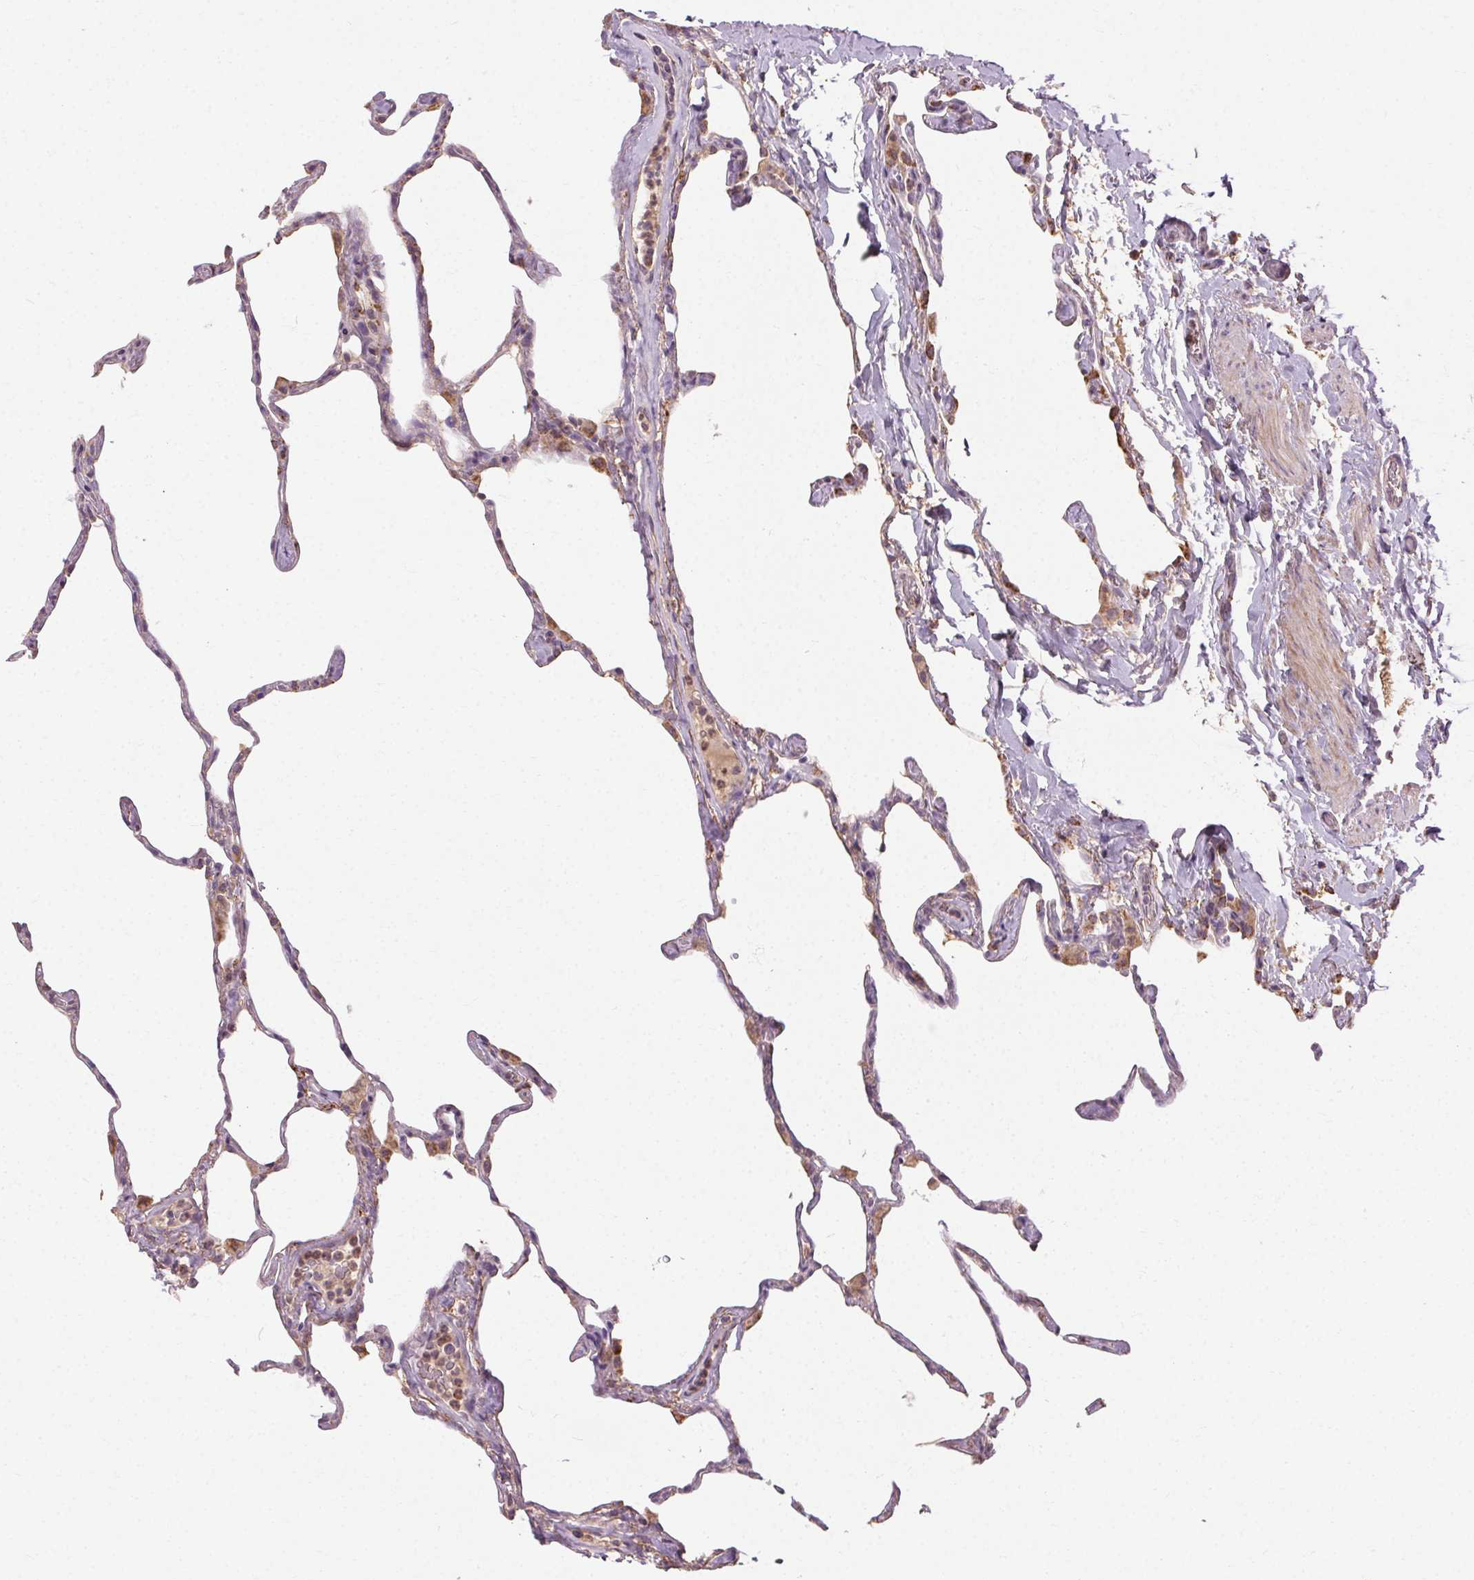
{"staining": {"intensity": "negative", "quantity": "none", "location": "none"}, "tissue": "lung", "cell_type": "Alveolar cells", "image_type": "normal", "snomed": [{"axis": "morphology", "description": "Normal tissue, NOS"}, {"axis": "topography", "description": "Lung"}], "caption": "This is a micrograph of immunohistochemistry staining of normal lung, which shows no expression in alveolar cells. Nuclei are stained in blue.", "gene": "REP15", "patient": {"sex": "male", "age": 65}}